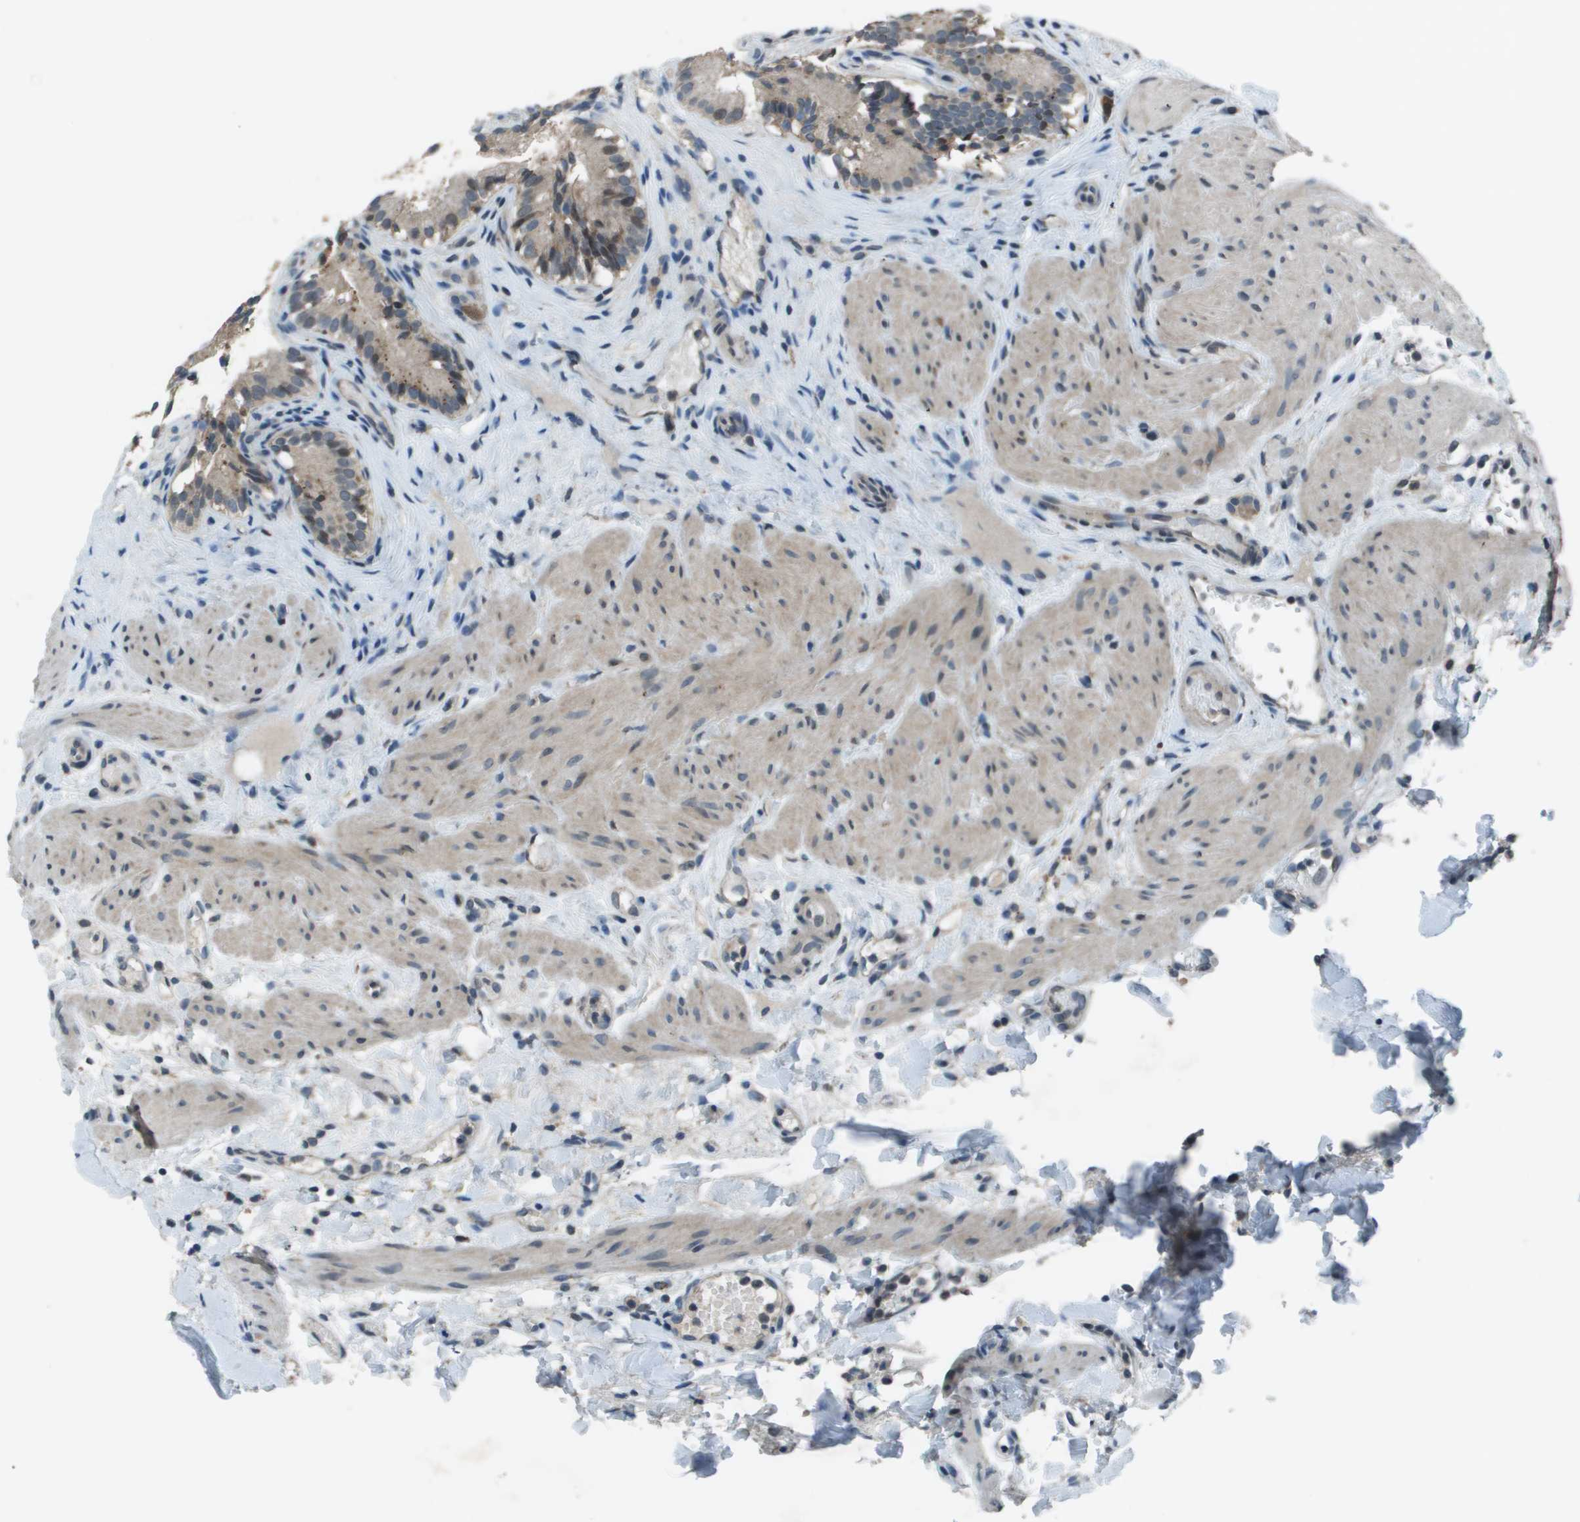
{"staining": {"intensity": "weak", "quantity": ">75%", "location": "cytoplasmic/membranous"}, "tissue": "gallbladder", "cell_type": "Glandular cells", "image_type": "normal", "snomed": [{"axis": "morphology", "description": "Normal tissue, NOS"}, {"axis": "topography", "description": "Gallbladder"}], "caption": "A low amount of weak cytoplasmic/membranous expression is identified in about >75% of glandular cells in unremarkable gallbladder. (brown staining indicates protein expression, while blue staining denotes nuclei).", "gene": "GOSR2", "patient": {"sex": "female", "age": 26}}